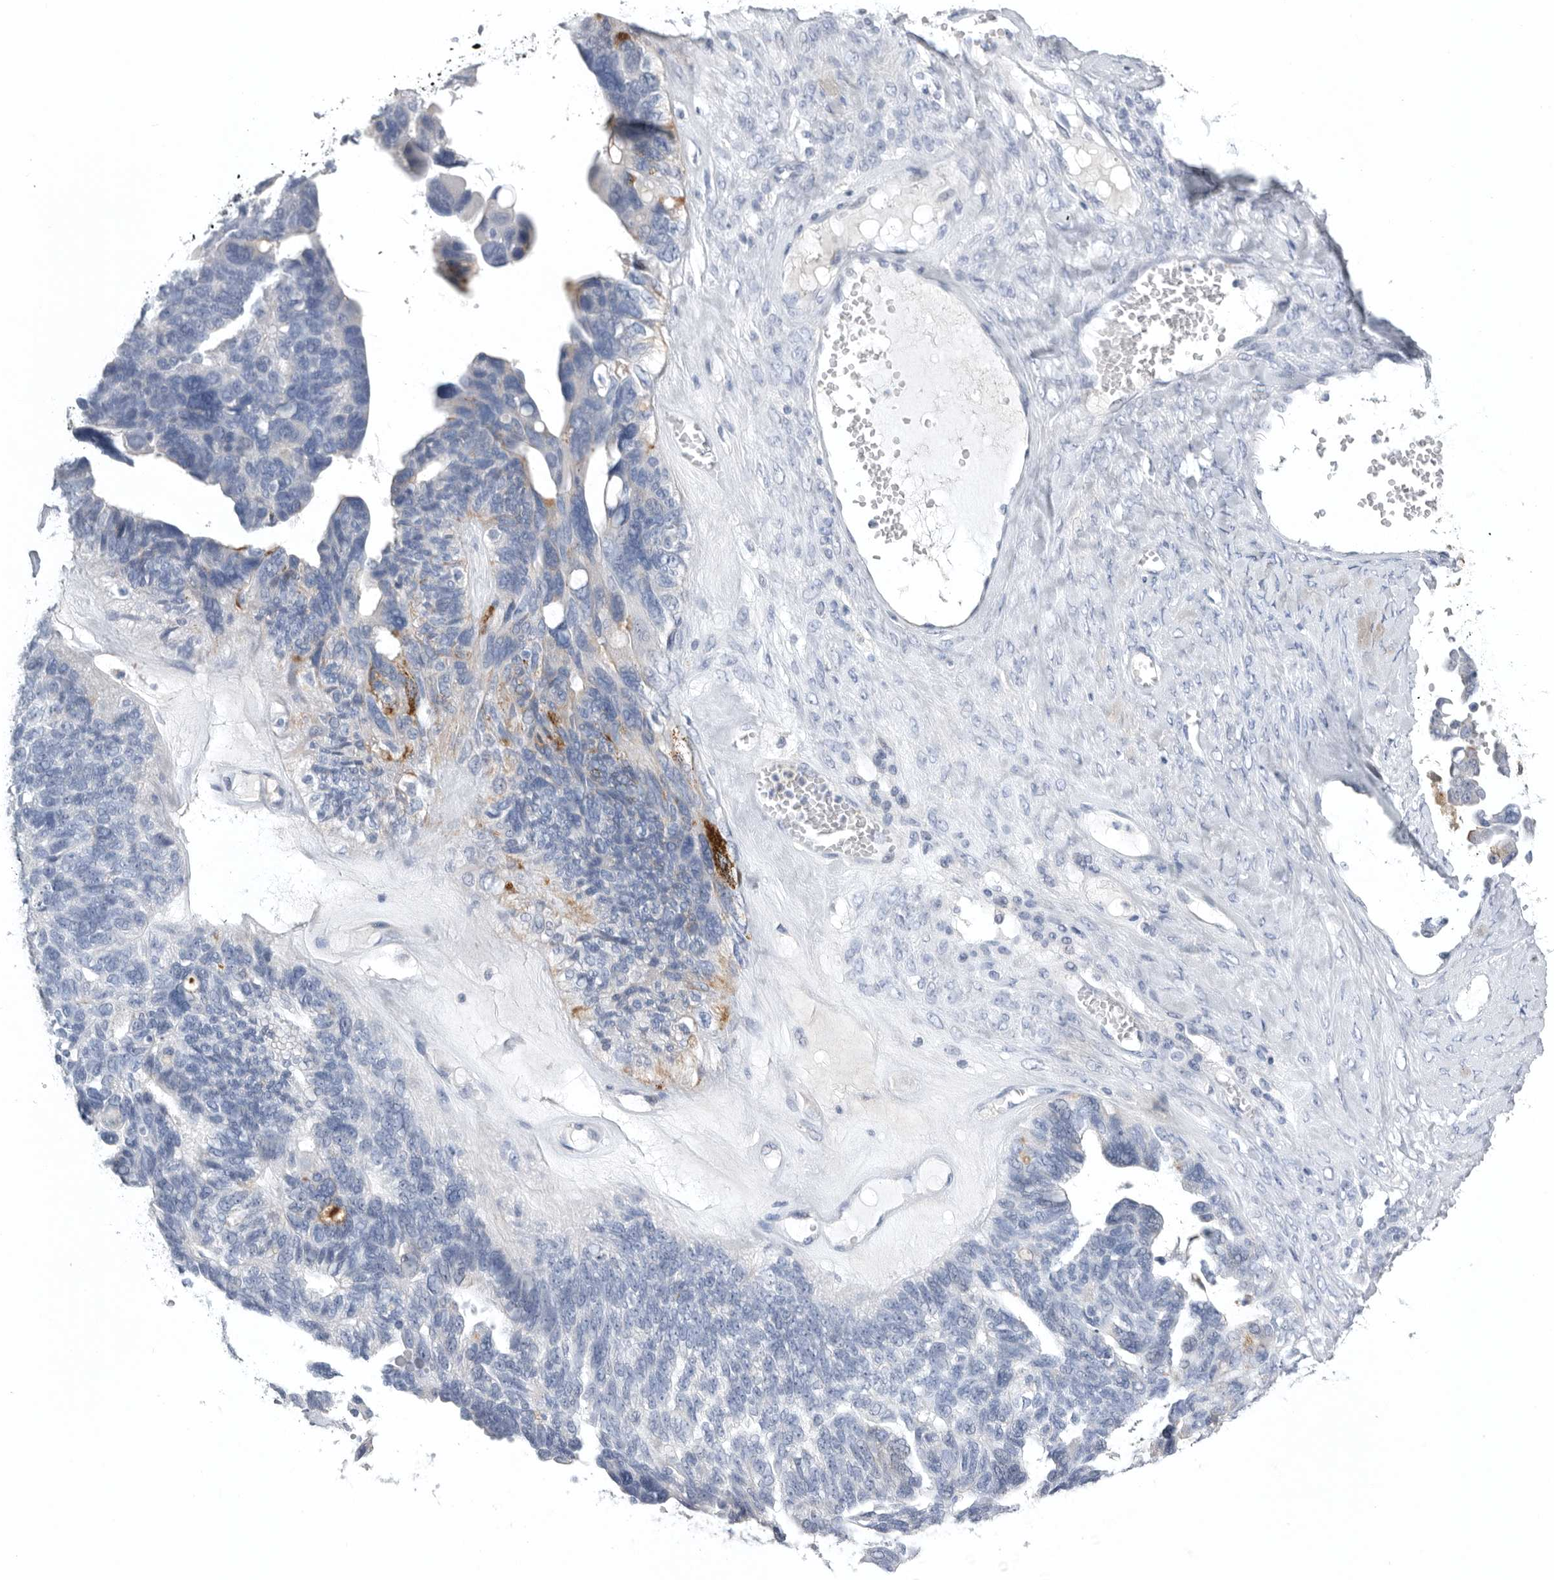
{"staining": {"intensity": "negative", "quantity": "none", "location": "none"}, "tissue": "ovarian cancer", "cell_type": "Tumor cells", "image_type": "cancer", "snomed": [{"axis": "morphology", "description": "Cystadenocarcinoma, serous, NOS"}, {"axis": "topography", "description": "Ovary"}], "caption": "A micrograph of human serous cystadenocarcinoma (ovarian) is negative for staining in tumor cells.", "gene": "TIMP1", "patient": {"sex": "female", "age": 79}}